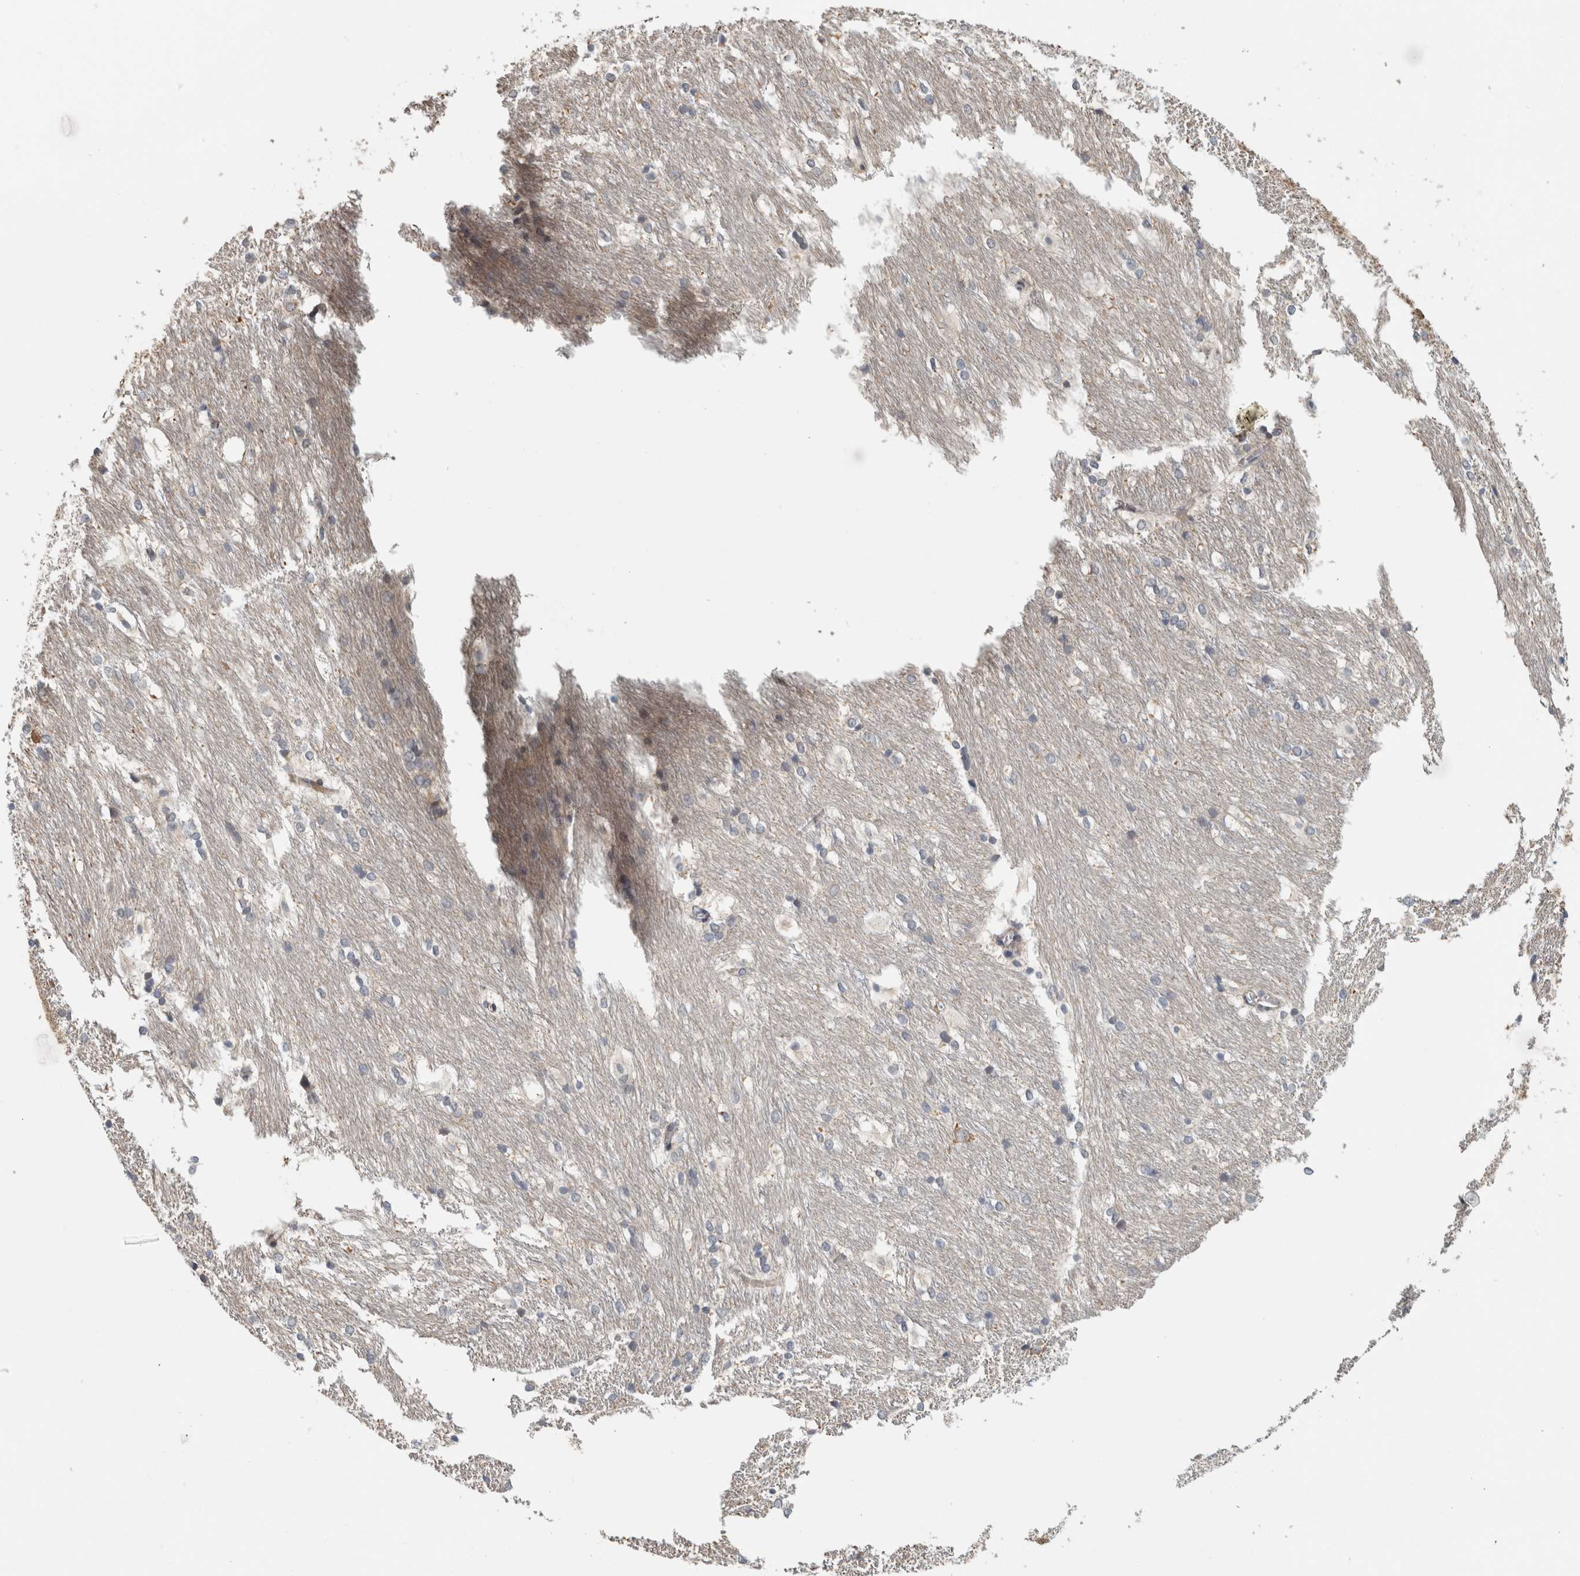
{"staining": {"intensity": "negative", "quantity": "none", "location": "none"}, "tissue": "caudate", "cell_type": "Glial cells", "image_type": "normal", "snomed": [{"axis": "morphology", "description": "Normal tissue, NOS"}, {"axis": "topography", "description": "Lateral ventricle wall"}], "caption": "An image of caudate stained for a protein reveals no brown staining in glial cells. (Immunohistochemistry (ihc), brightfield microscopy, high magnification).", "gene": "ZNF804B", "patient": {"sex": "female", "age": 19}}